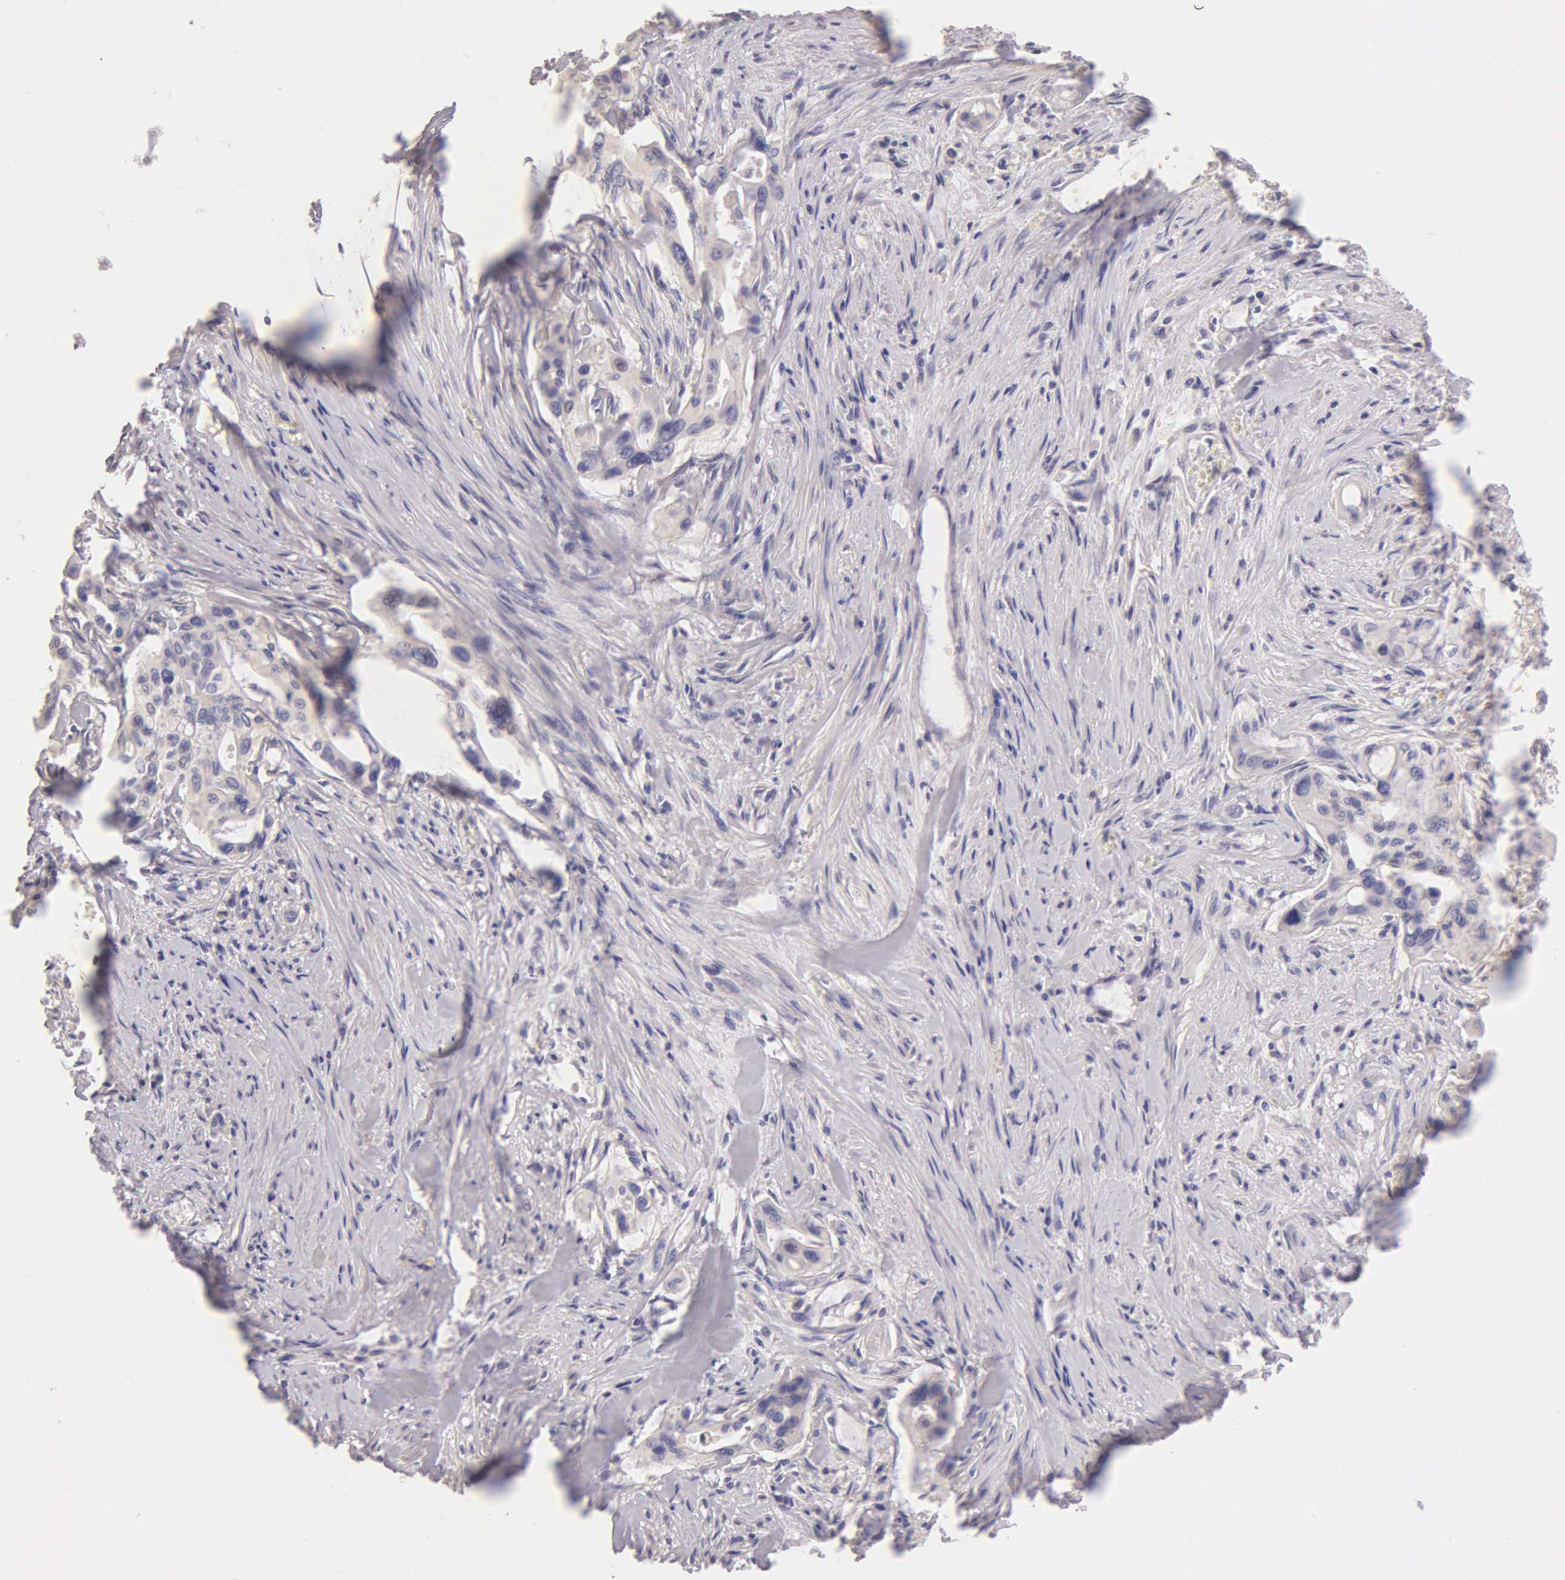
{"staining": {"intensity": "negative", "quantity": "none", "location": "none"}, "tissue": "pancreatic cancer", "cell_type": "Tumor cells", "image_type": "cancer", "snomed": [{"axis": "morphology", "description": "Adenocarcinoma, NOS"}, {"axis": "topography", "description": "Pancreas"}], "caption": "A photomicrograph of adenocarcinoma (pancreatic) stained for a protein demonstrates no brown staining in tumor cells.", "gene": "ESR1", "patient": {"sex": "male", "age": 77}}